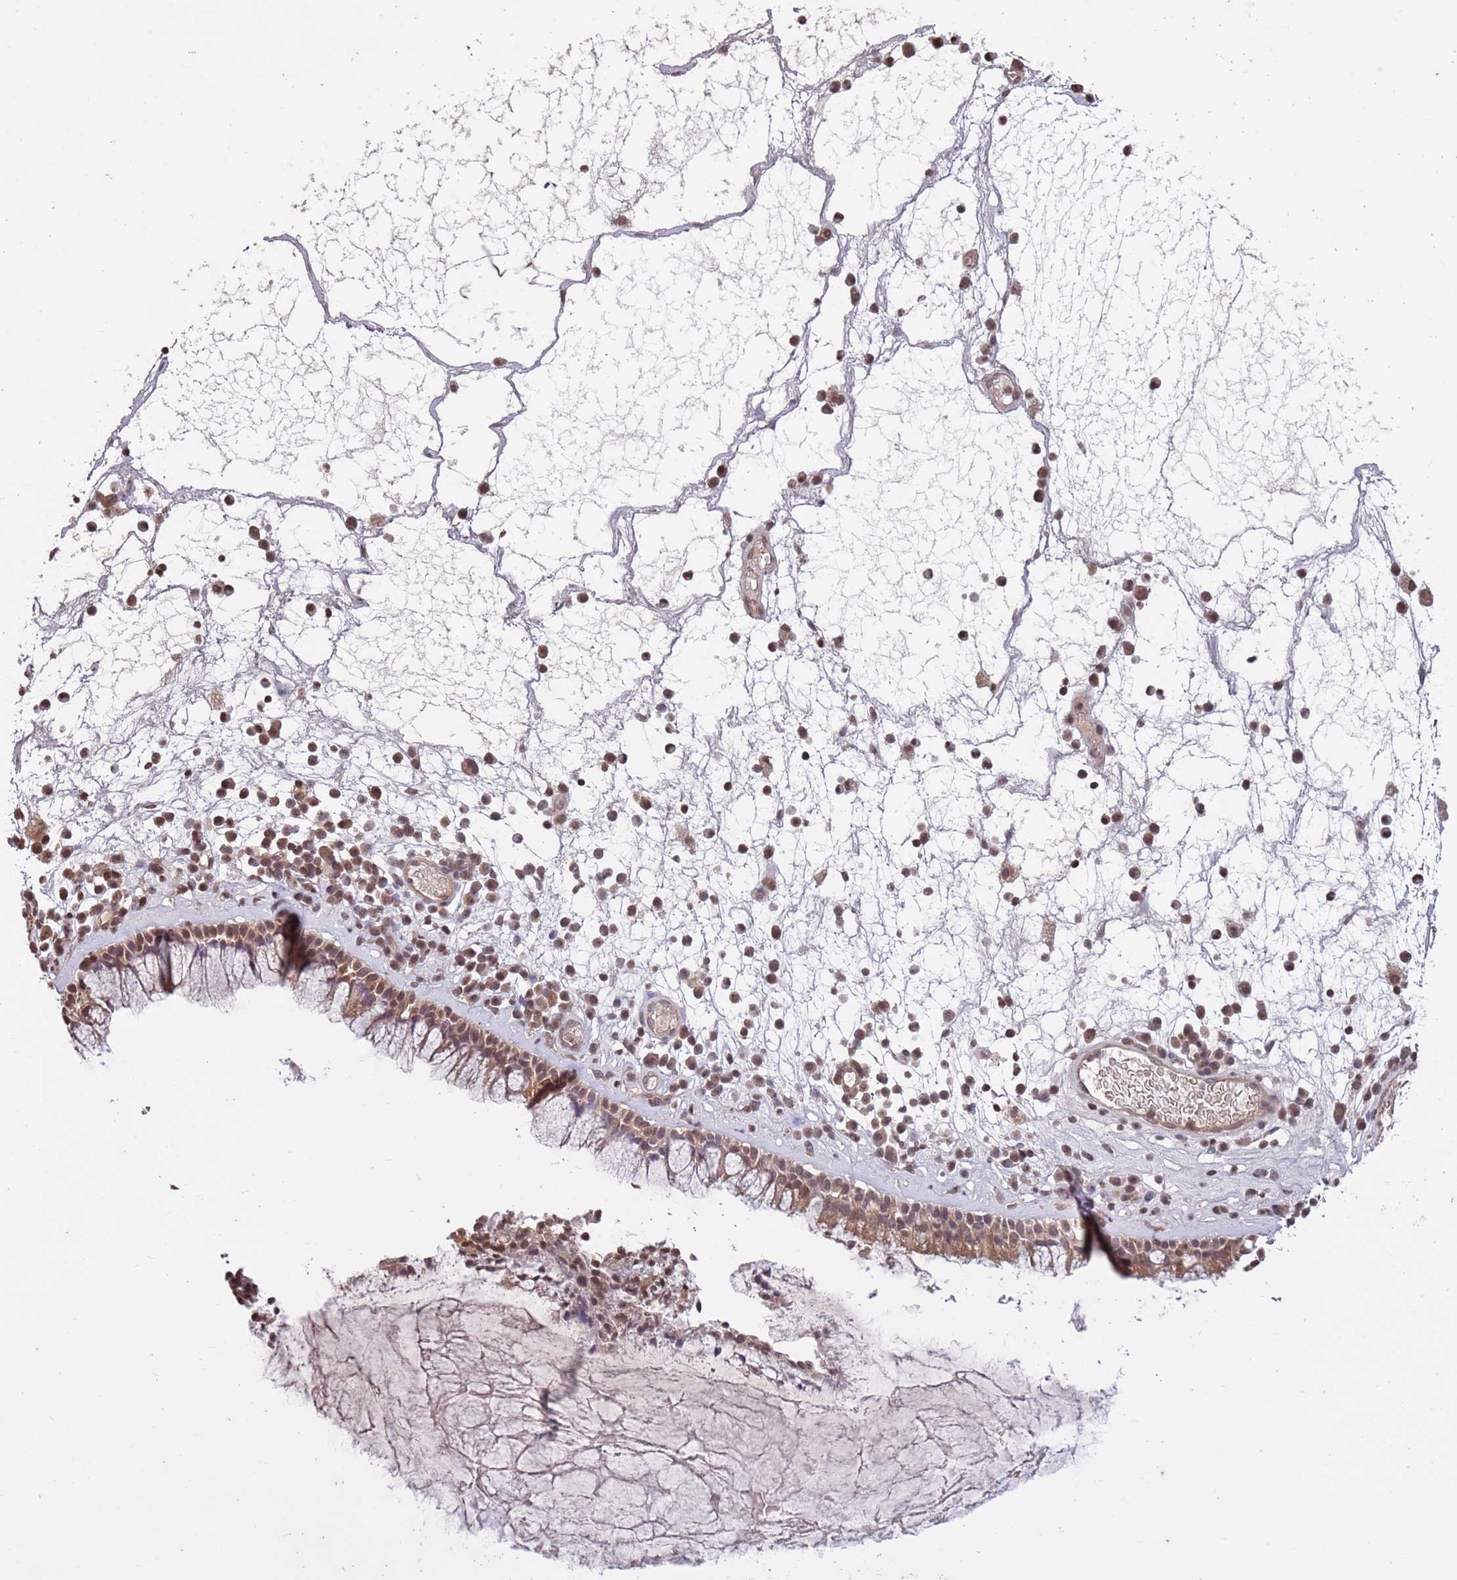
{"staining": {"intensity": "moderate", "quantity": ">75%", "location": "cytoplasmic/membranous,nuclear"}, "tissue": "nasopharynx", "cell_type": "Respiratory epithelial cells", "image_type": "normal", "snomed": [{"axis": "morphology", "description": "Normal tissue, NOS"}, {"axis": "morphology", "description": "Inflammation, NOS"}, {"axis": "topography", "description": "Nasopharynx"}], "caption": "Nasopharynx was stained to show a protein in brown. There is medium levels of moderate cytoplasmic/membranous,nuclear staining in approximately >75% of respiratory epithelial cells. (DAB = brown stain, brightfield microscopy at high magnification).", "gene": "CAPN9", "patient": {"sex": "male", "age": 70}}